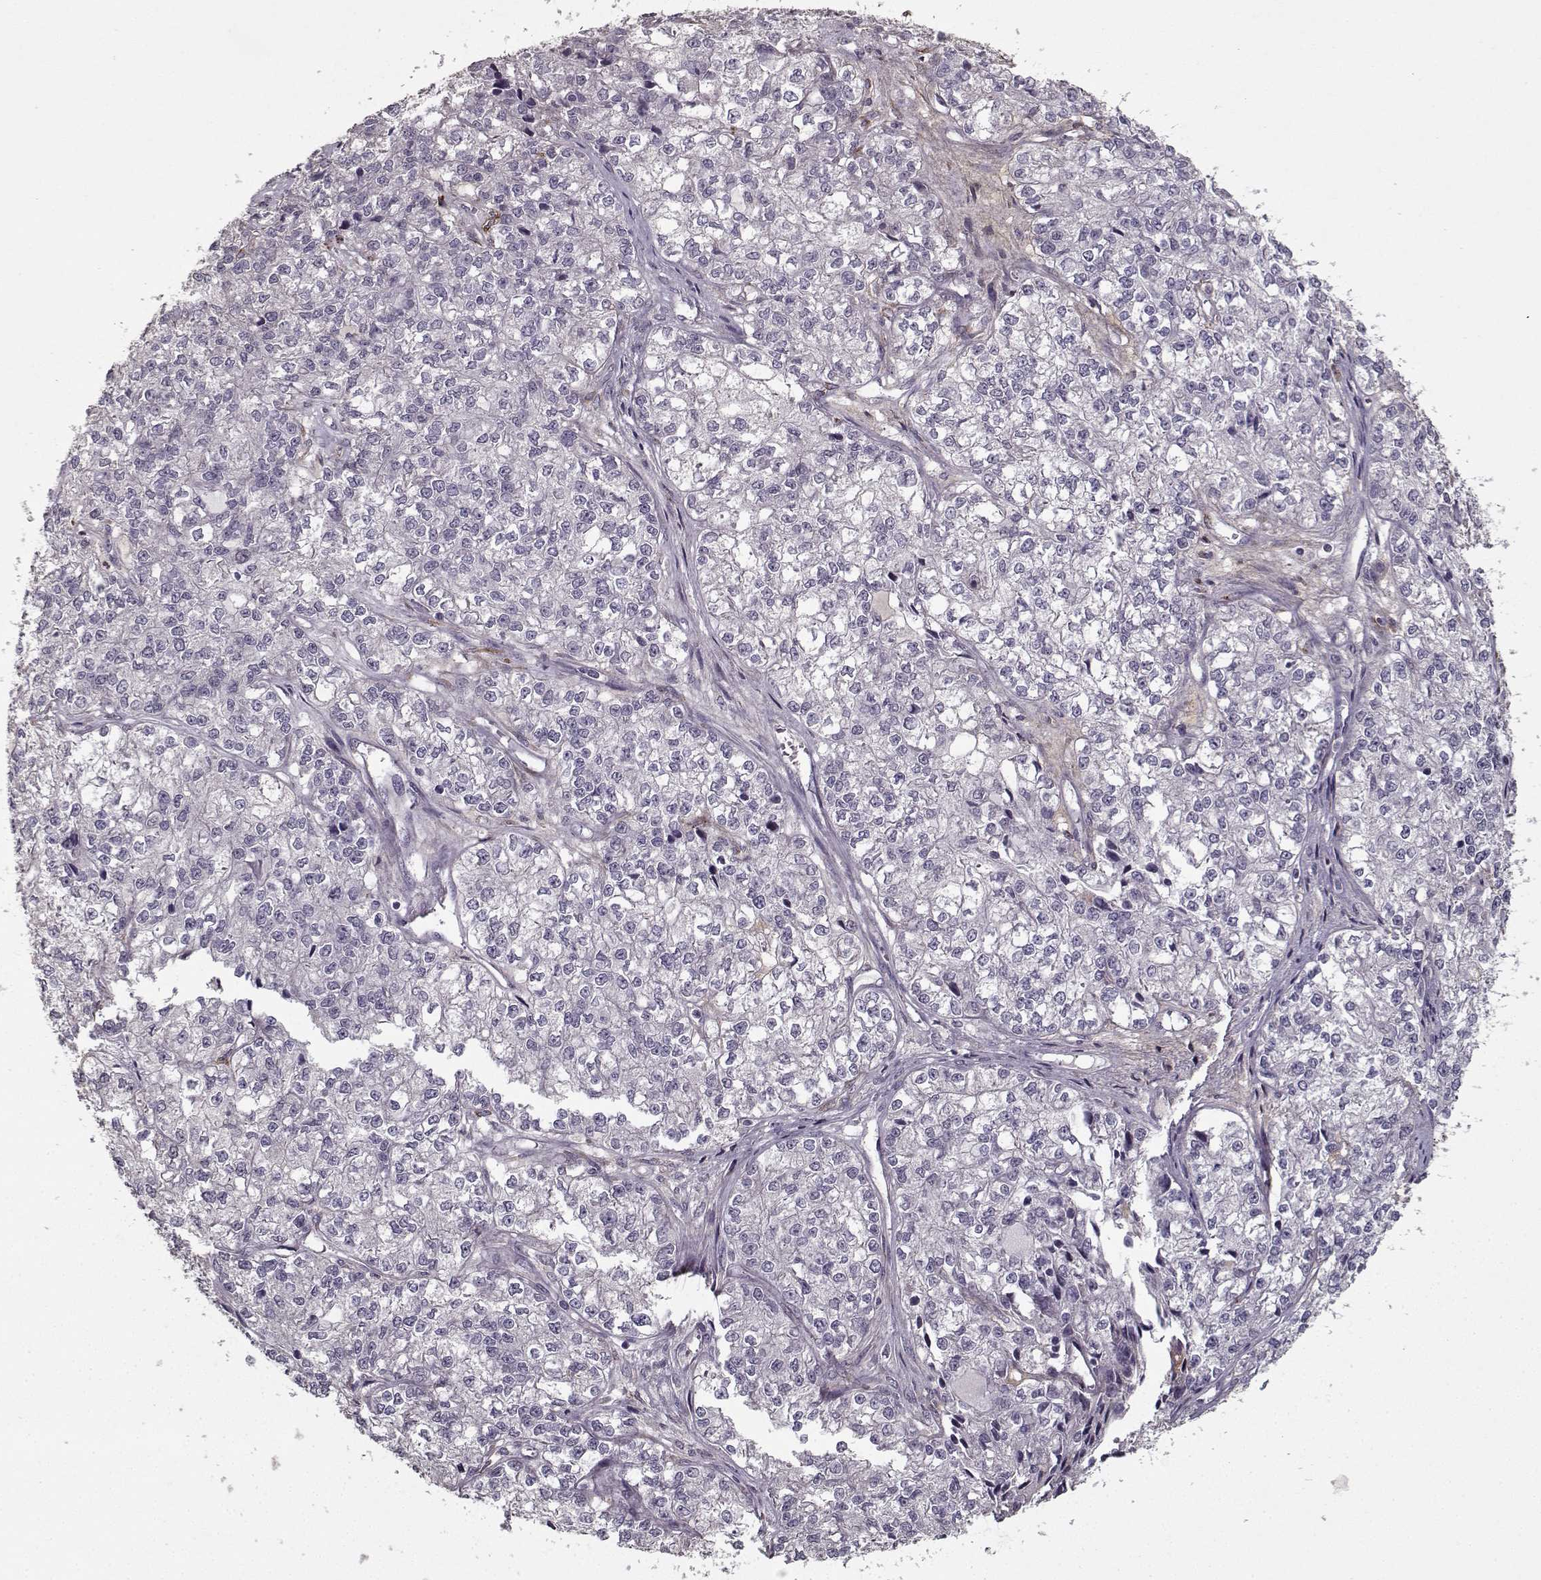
{"staining": {"intensity": "negative", "quantity": "none", "location": "none"}, "tissue": "ovarian cancer", "cell_type": "Tumor cells", "image_type": "cancer", "snomed": [{"axis": "morphology", "description": "Carcinoma, endometroid"}, {"axis": "topography", "description": "Ovary"}], "caption": "An immunohistochemistry micrograph of ovarian cancer (endometroid carcinoma) is shown. There is no staining in tumor cells of ovarian cancer (endometroid carcinoma). (IHC, brightfield microscopy, high magnification).", "gene": "LAMA2", "patient": {"sex": "female", "age": 64}}